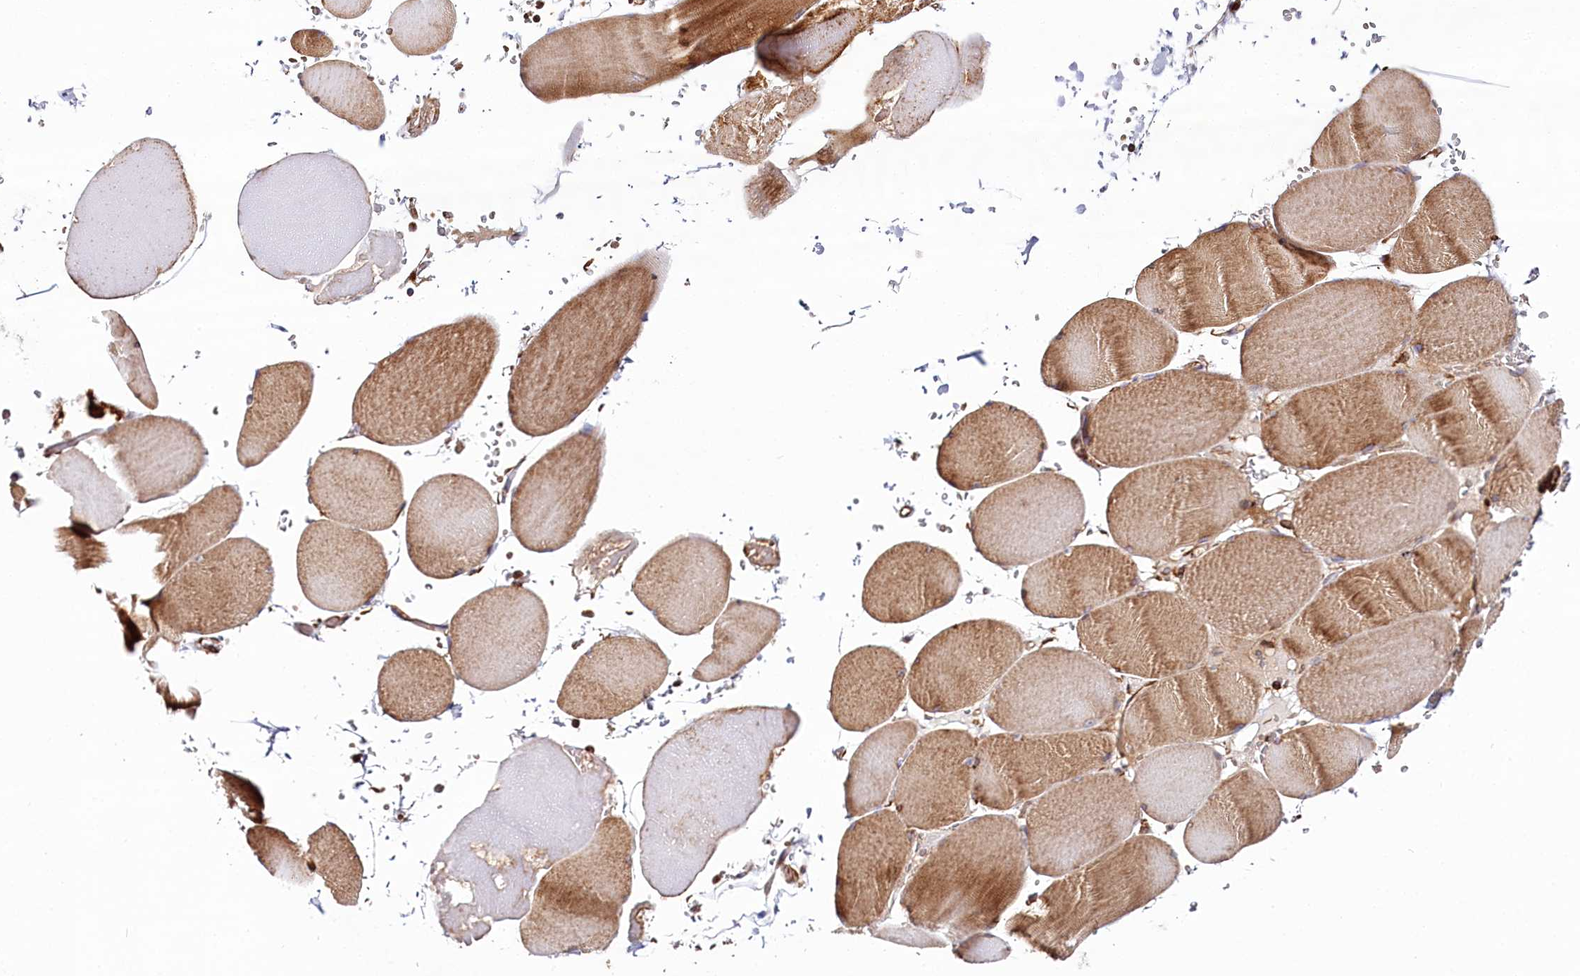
{"staining": {"intensity": "strong", "quantity": "25%-75%", "location": "cytoplasmic/membranous"}, "tissue": "skeletal muscle", "cell_type": "Myocytes", "image_type": "normal", "snomed": [{"axis": "morphology", "description": "Normal tissue, NOS"}, {"axis": "topography", "description": "Skeletal muscle"}, {"axis": "topography", "description": "Head-Neck"}], "caption": "Immunohistochemical staining of normal skeletal muscle shows strong cytoplasmic/membranous protein positivity in approximately 25%-75% of myocytes.", "gene": "THUMPD3", "patient": {"sex": "male", "age": 66}}